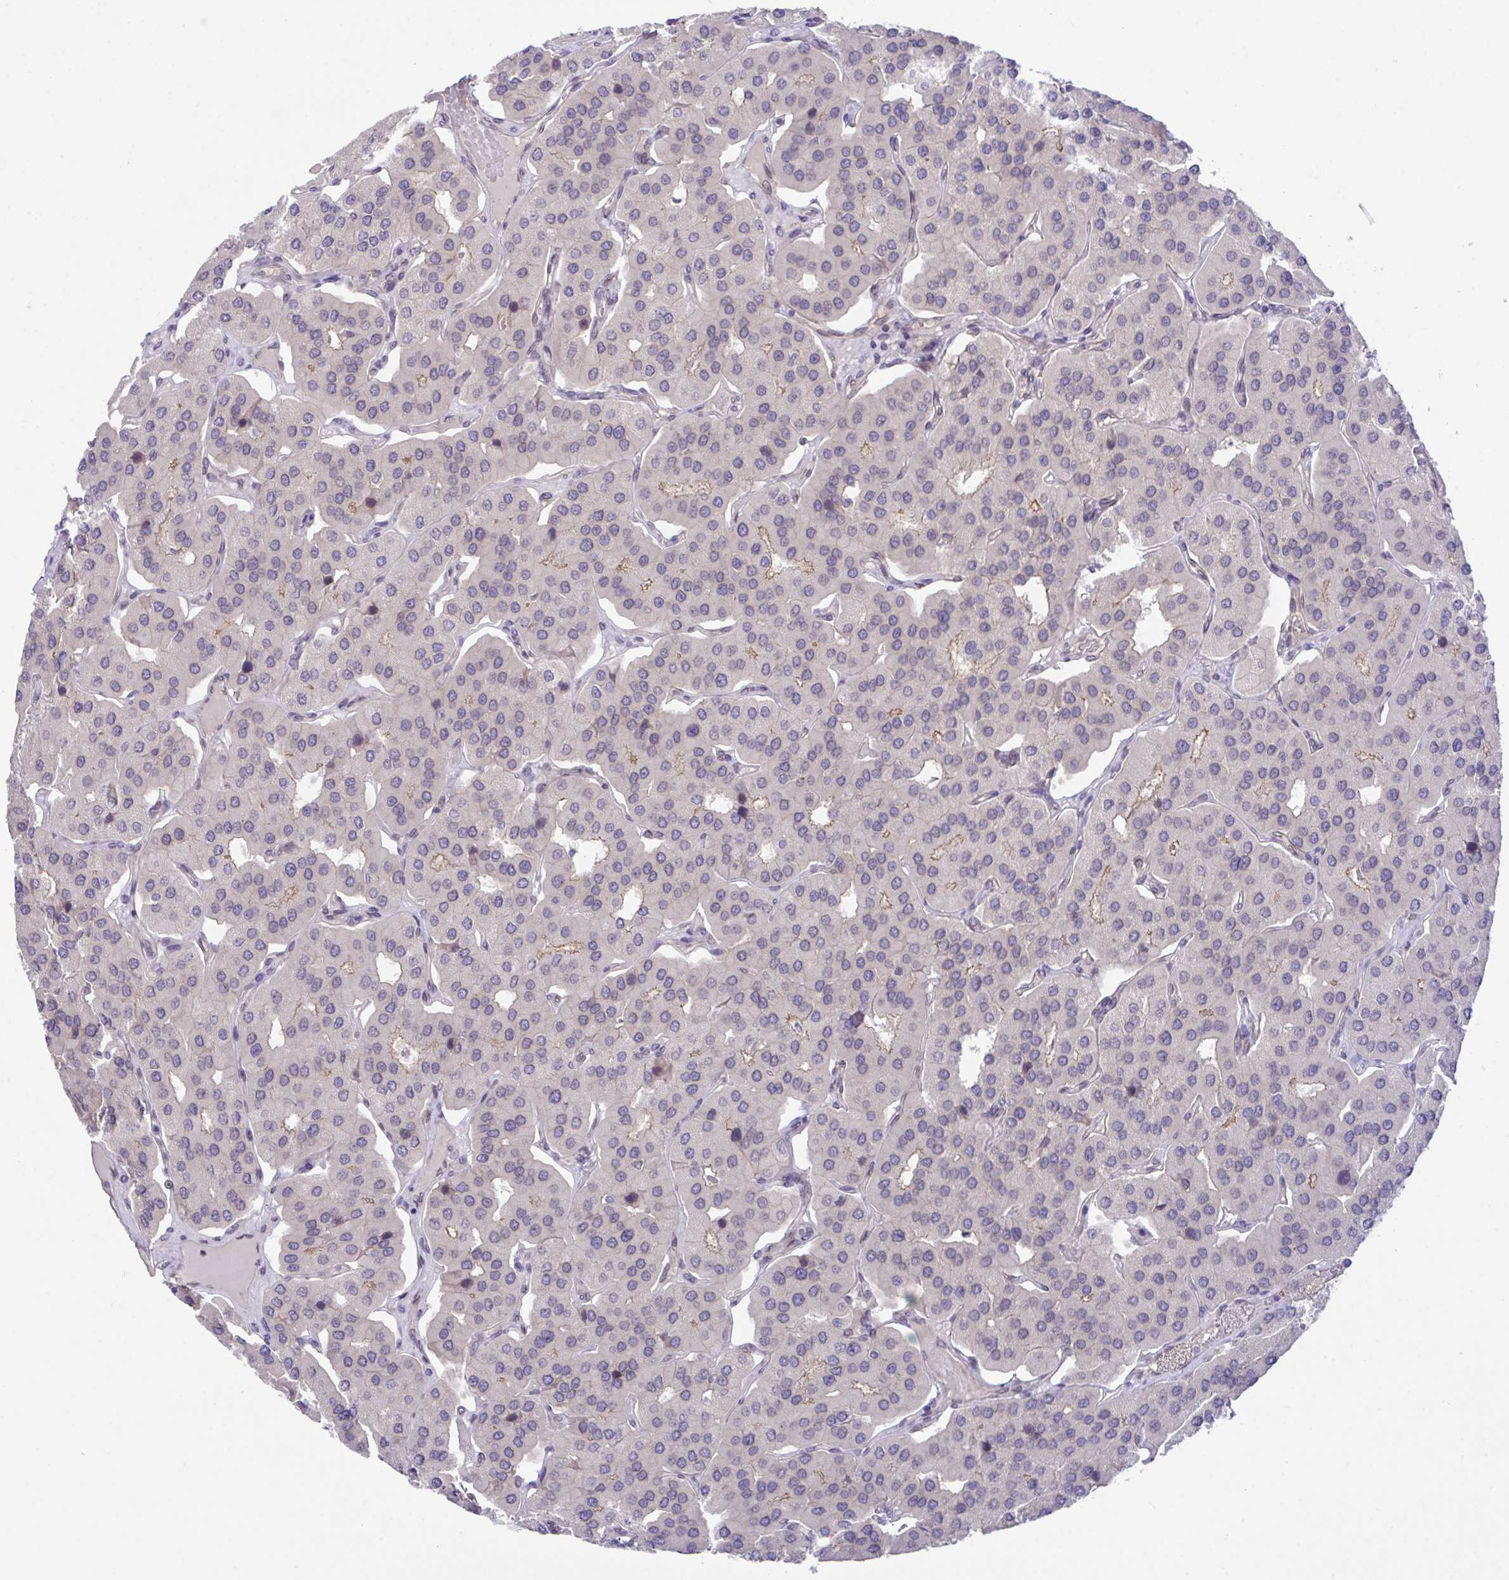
{"staining": {"intensity": "weak", "quantity": "<25%", "location": "cytoplasmic/membranous"}, "tissue": "parathyroid gland", "cell_type": "Glandular cells", "image_type": "normal", "snomed": [{"axis": "morphology", "description": "Normal tissue, NOS"}, {"axis": "morphology", "description": "Adenoma, NOS"}, {"axis": "topography", "description": "Parathyroid gland"}], "caption": "IHC photomicrograph of unremarkable parathyroid gland: human parathyroid gland stained with DAB (3,3'-diaminobenzidine) exhibits no significant protein staining in glandular cells.", "gene": "ZBED3", "patient": {"sex": "female", "age": 86}}